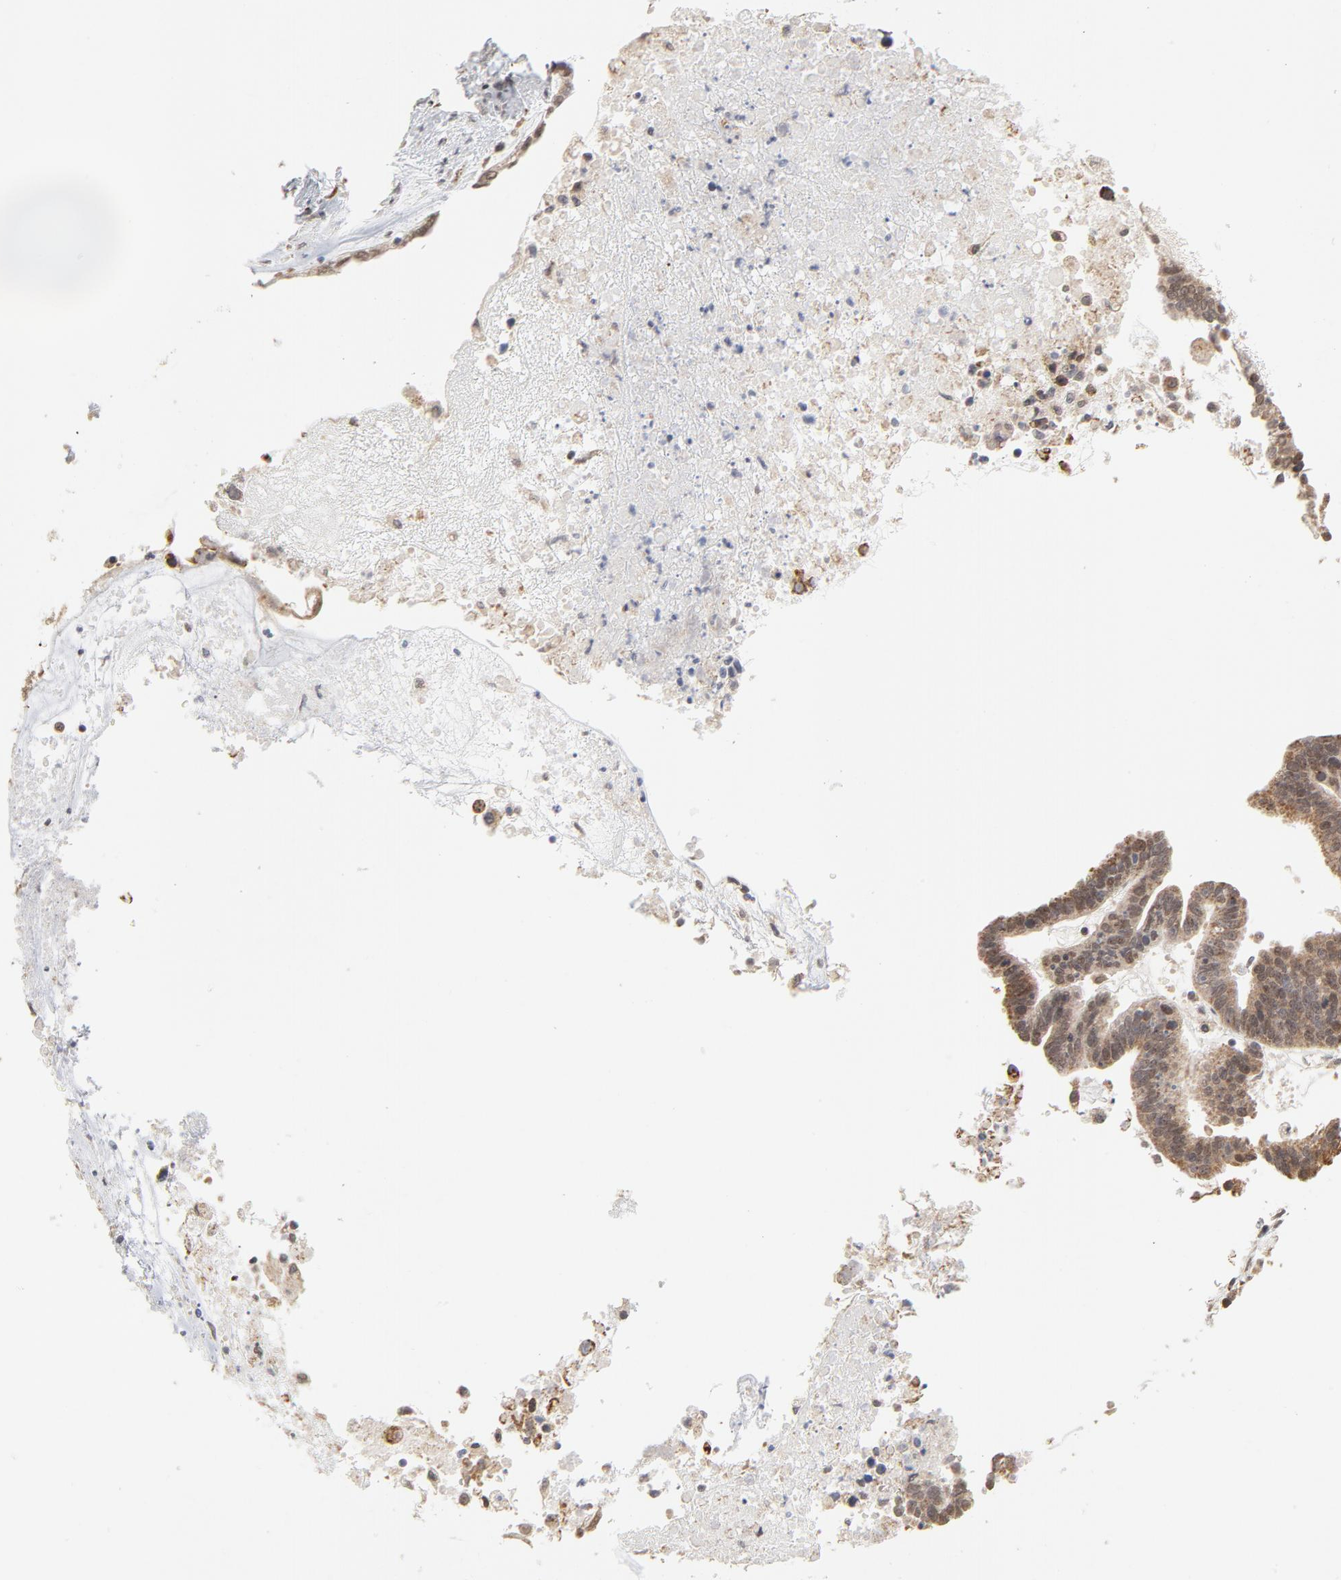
{"staining": {"intensity": "weak", "quantity": ">75%", "location": "cytoplasmic/membranous"}, "tissue": "ovarian cancer", "cell_type": "Tumor cells", "image_type": "cancer", "snomed": [{"axis": "morphology", "description": "Carcinoma, endometroid"}, {"axis": "morphology", "description": "Cystadenocarcinoma, serous, NOS"}, {"axis": "topography", "description": "Ovary"}], "caption": "IHC image of ovarian endometroid carcinoma stained for a protein (brown), which demonstrates low levels of weak cytoplasmic/membranous expression in approximately >75% of tumor cells.", "gene": "ARIH1", "patient": {"sex": "female", "age": 45}}